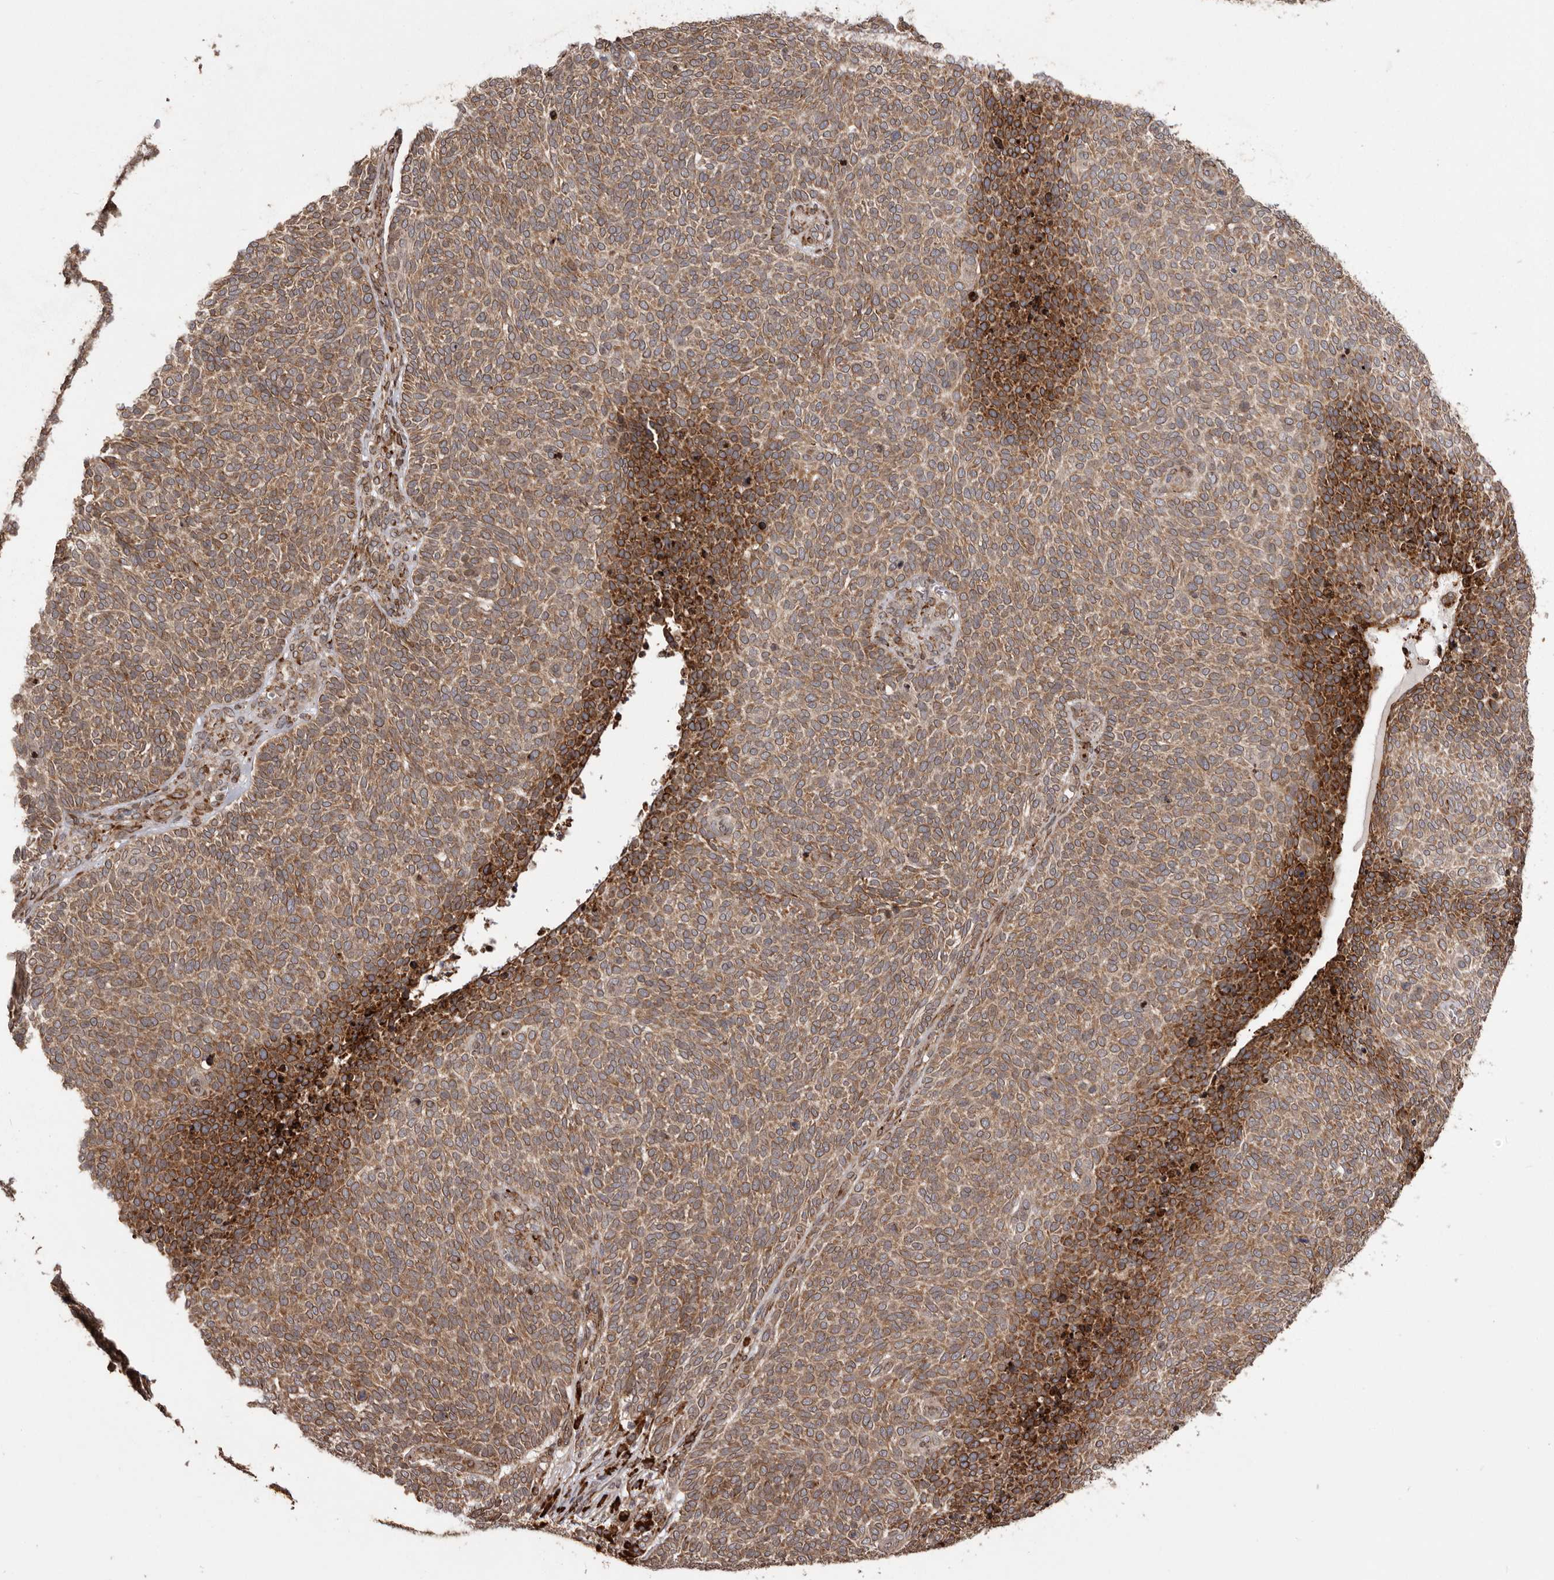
{"staining": {"intensity": "moderate", "quantity": ">75%", "location": "cytoplasmic/membranous"}, "tissue": "skin cancer", "cell_type": "Tumor cells", "image_type": "cancer", "snomed": [{"axis": "morphology", "description": "Squamous cell carcinoma, NOS"}, {"axis": "topography", "description": "Skin"}], "caption": "Squamous cell carcinoma (skin) tissue exhibits moderate cytoplasmic/membranous expression in about >75% of tumor cells (Stains: DAB (3,3'-diaminobenzidine) in brown, nuclei in blue, Microscopy: brightfield microscopy at high magnification).", "gene": "NUP43", "patient": {"sex": "female", "age": 90}}